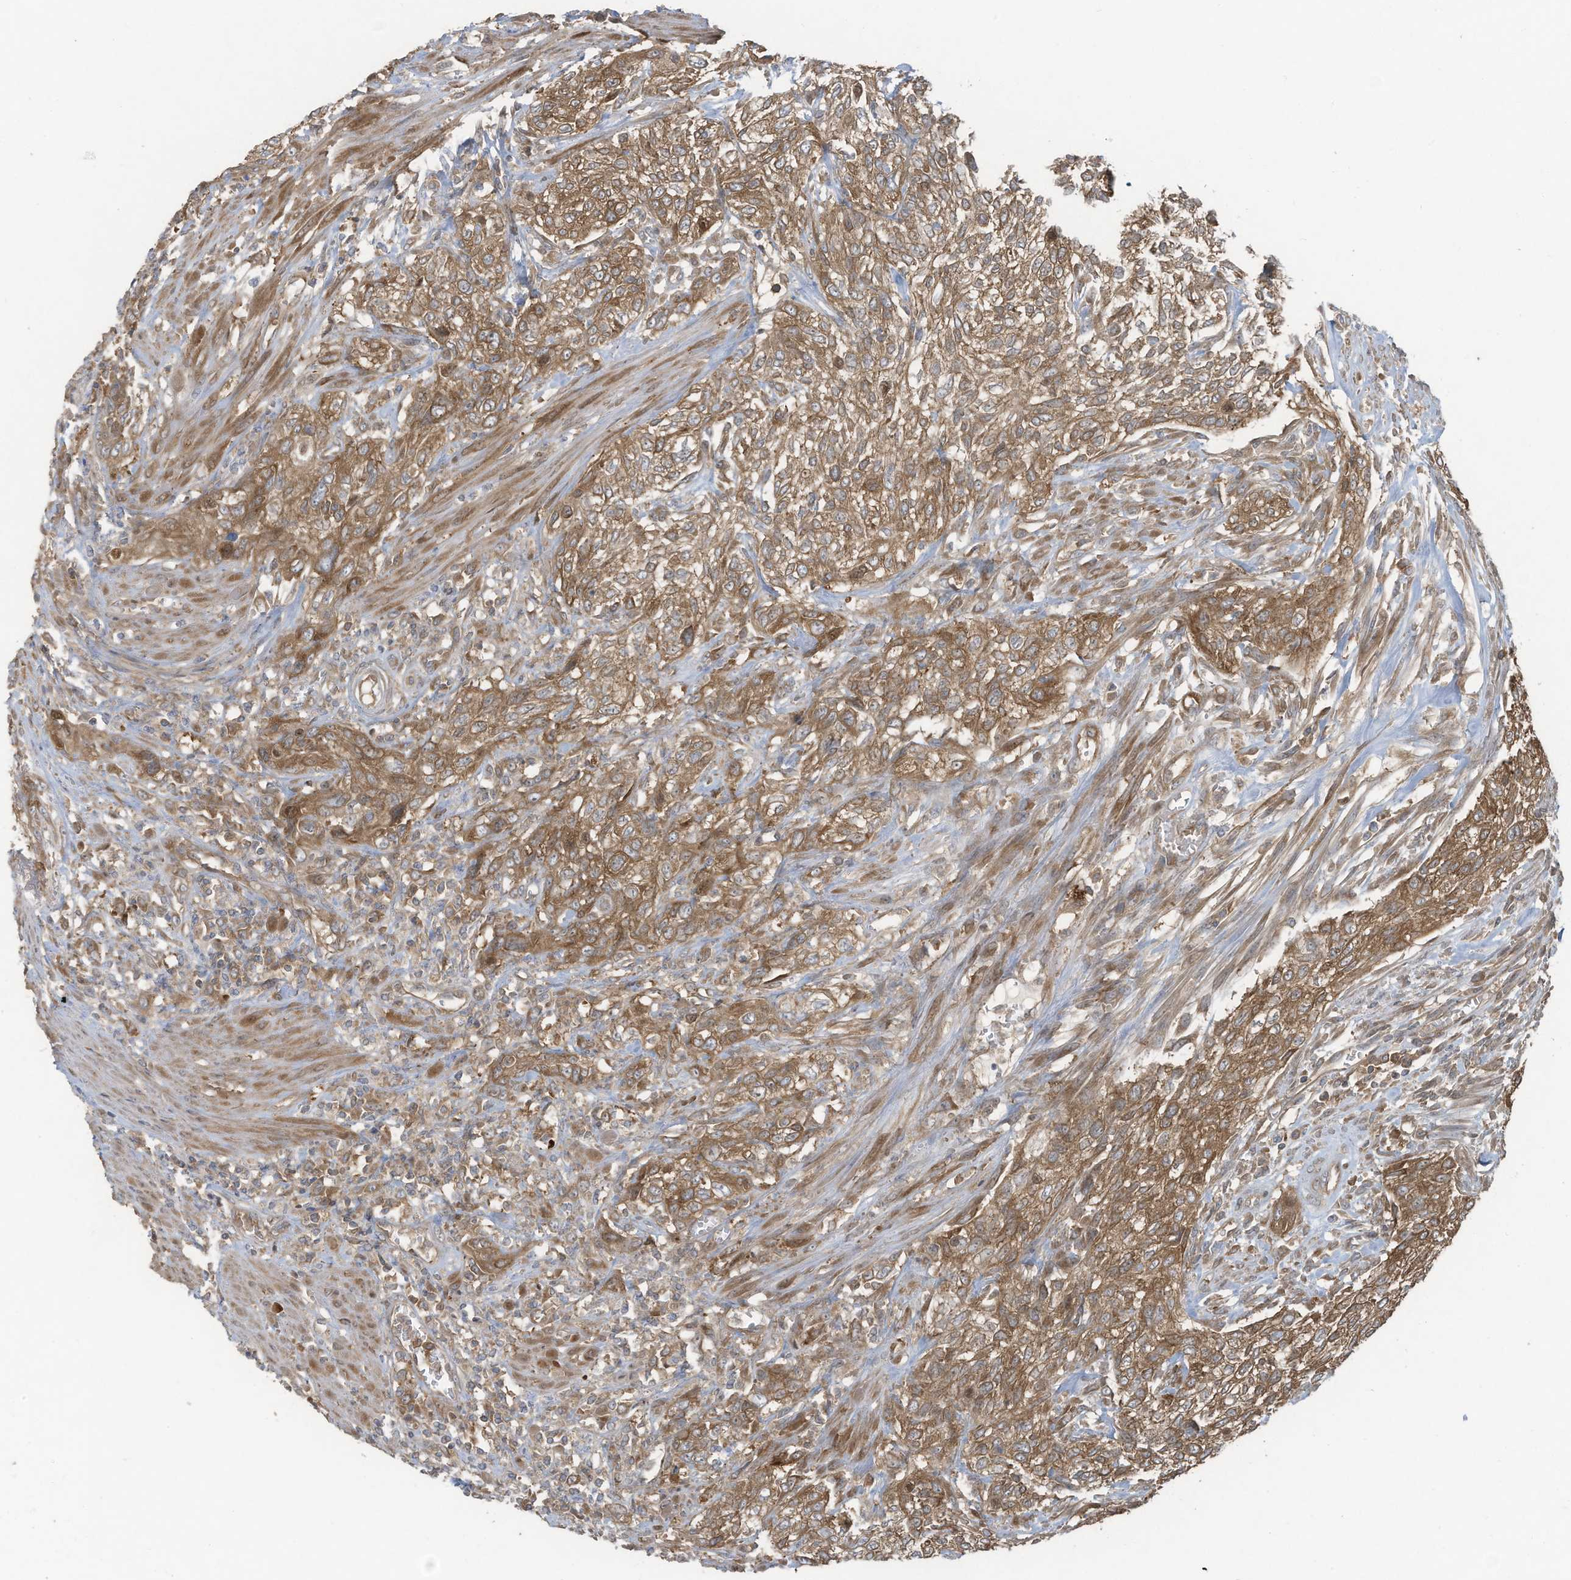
{"staining": {"intensity": "moderate", "quantity": ">75%", "location": "cytoplasmic/membranous"}, "tissue": "urothelial cancer", "cell_type": "Tumor cells", "image_type": "cancer", "snomed": [{"axis": "morphology", "description": "Urothelial carcinoma, High grade"}, {"axis": "topography", "description": "Urinary bladder"}], "caption": "Brown immunohistochemical staining in urothelial carcinoma (high-grade) shows moderate cytoplasmic/membranous staining in about >75% of tumor cells.", "gene": "OLA1", "patient": {"sex": "male", "age": 35}}